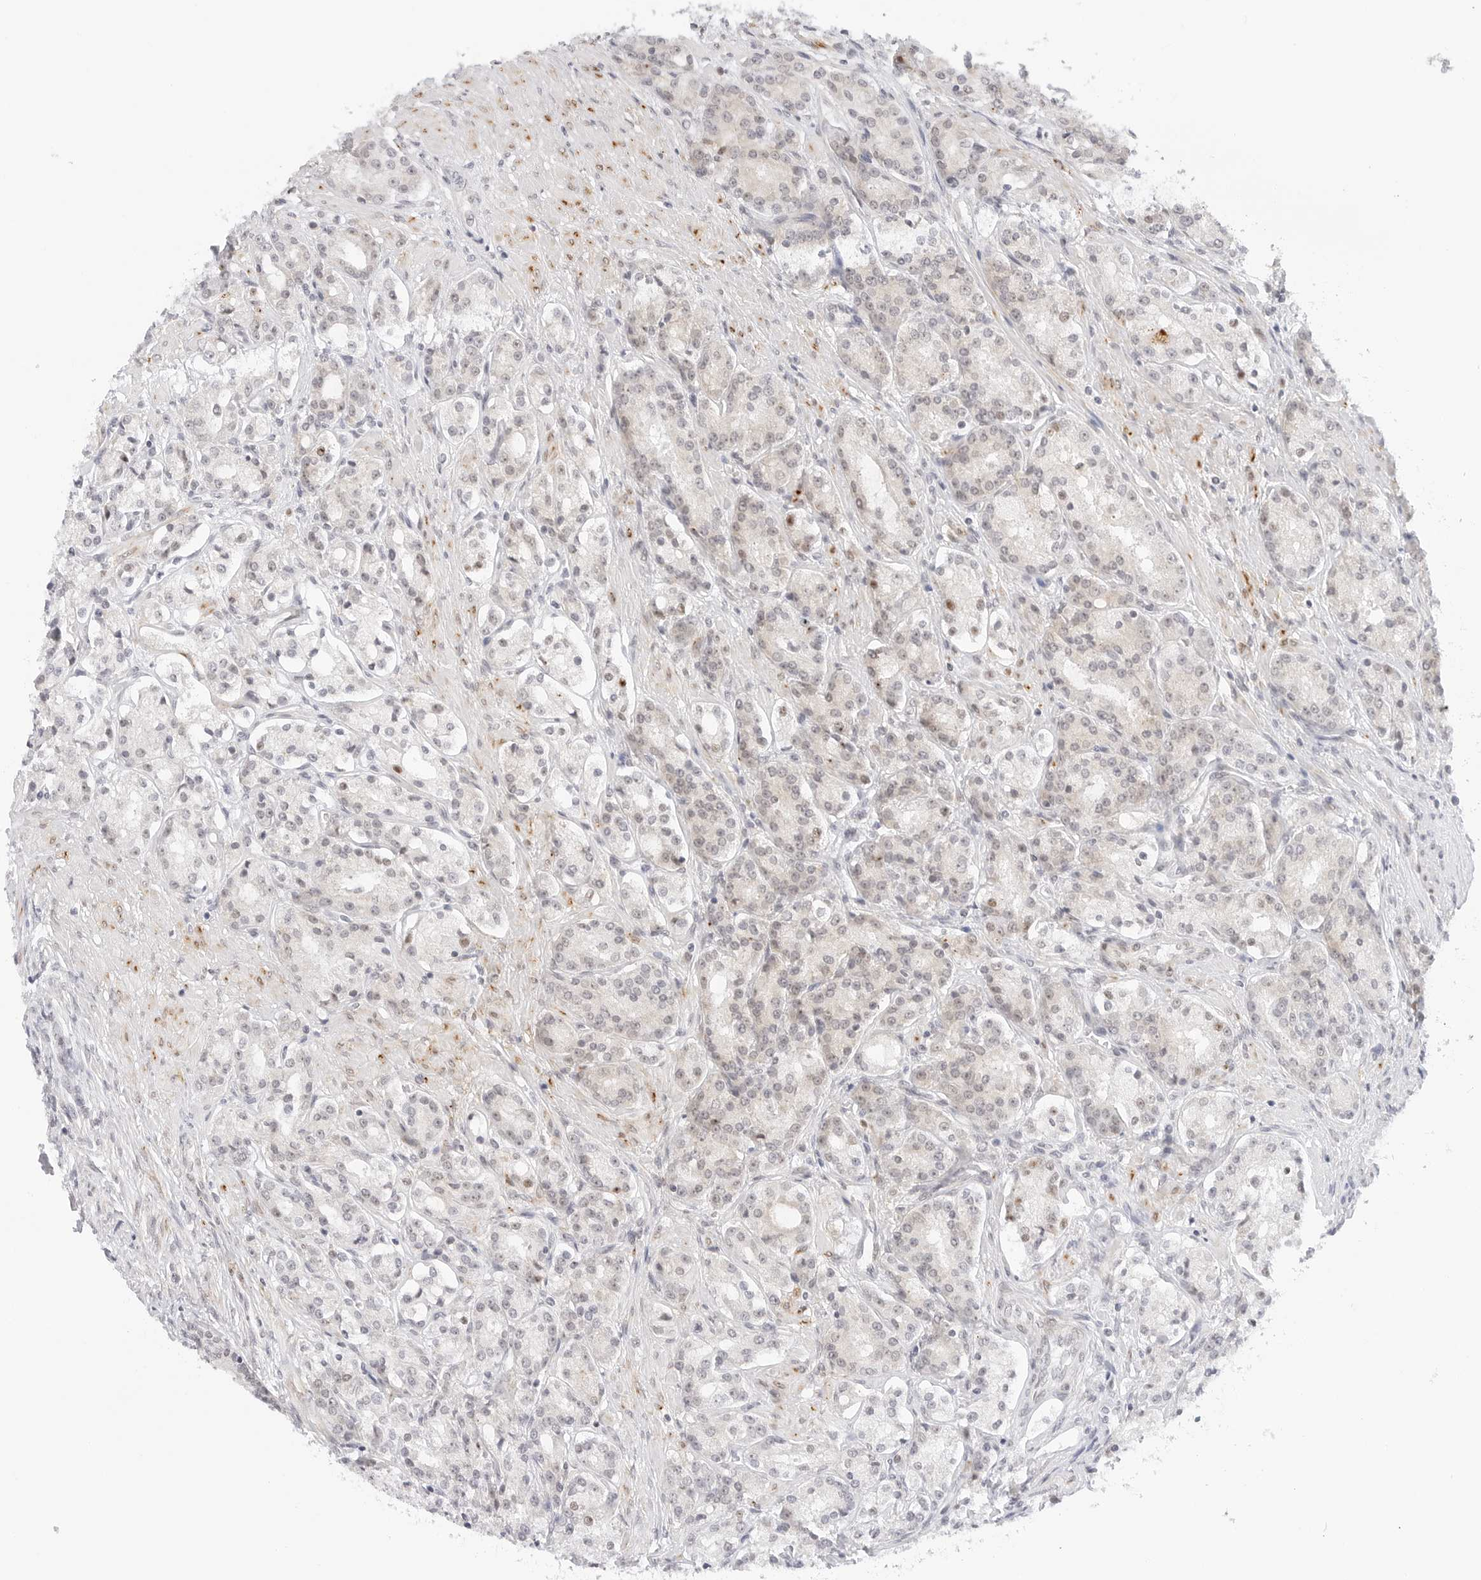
{"staining": {"intensity": "weak", "quantity": "<25%", "location": "nuclear"}, "tissue": "prostate cancer", "cell_type": "Tumor cells", "image_type": "cancer", "snomed": [{"axis": "morphology", "description": "Adenocarcinoma, High grade"}, {"axis": "topography", "description": "Prostate"}], "caption": "IHC of human high-grade adenocarcinoma (prostate) displays no positivity in tumor cells.", "gene": "HIPK3", "patient": {"sex": "male", "age": 60}}